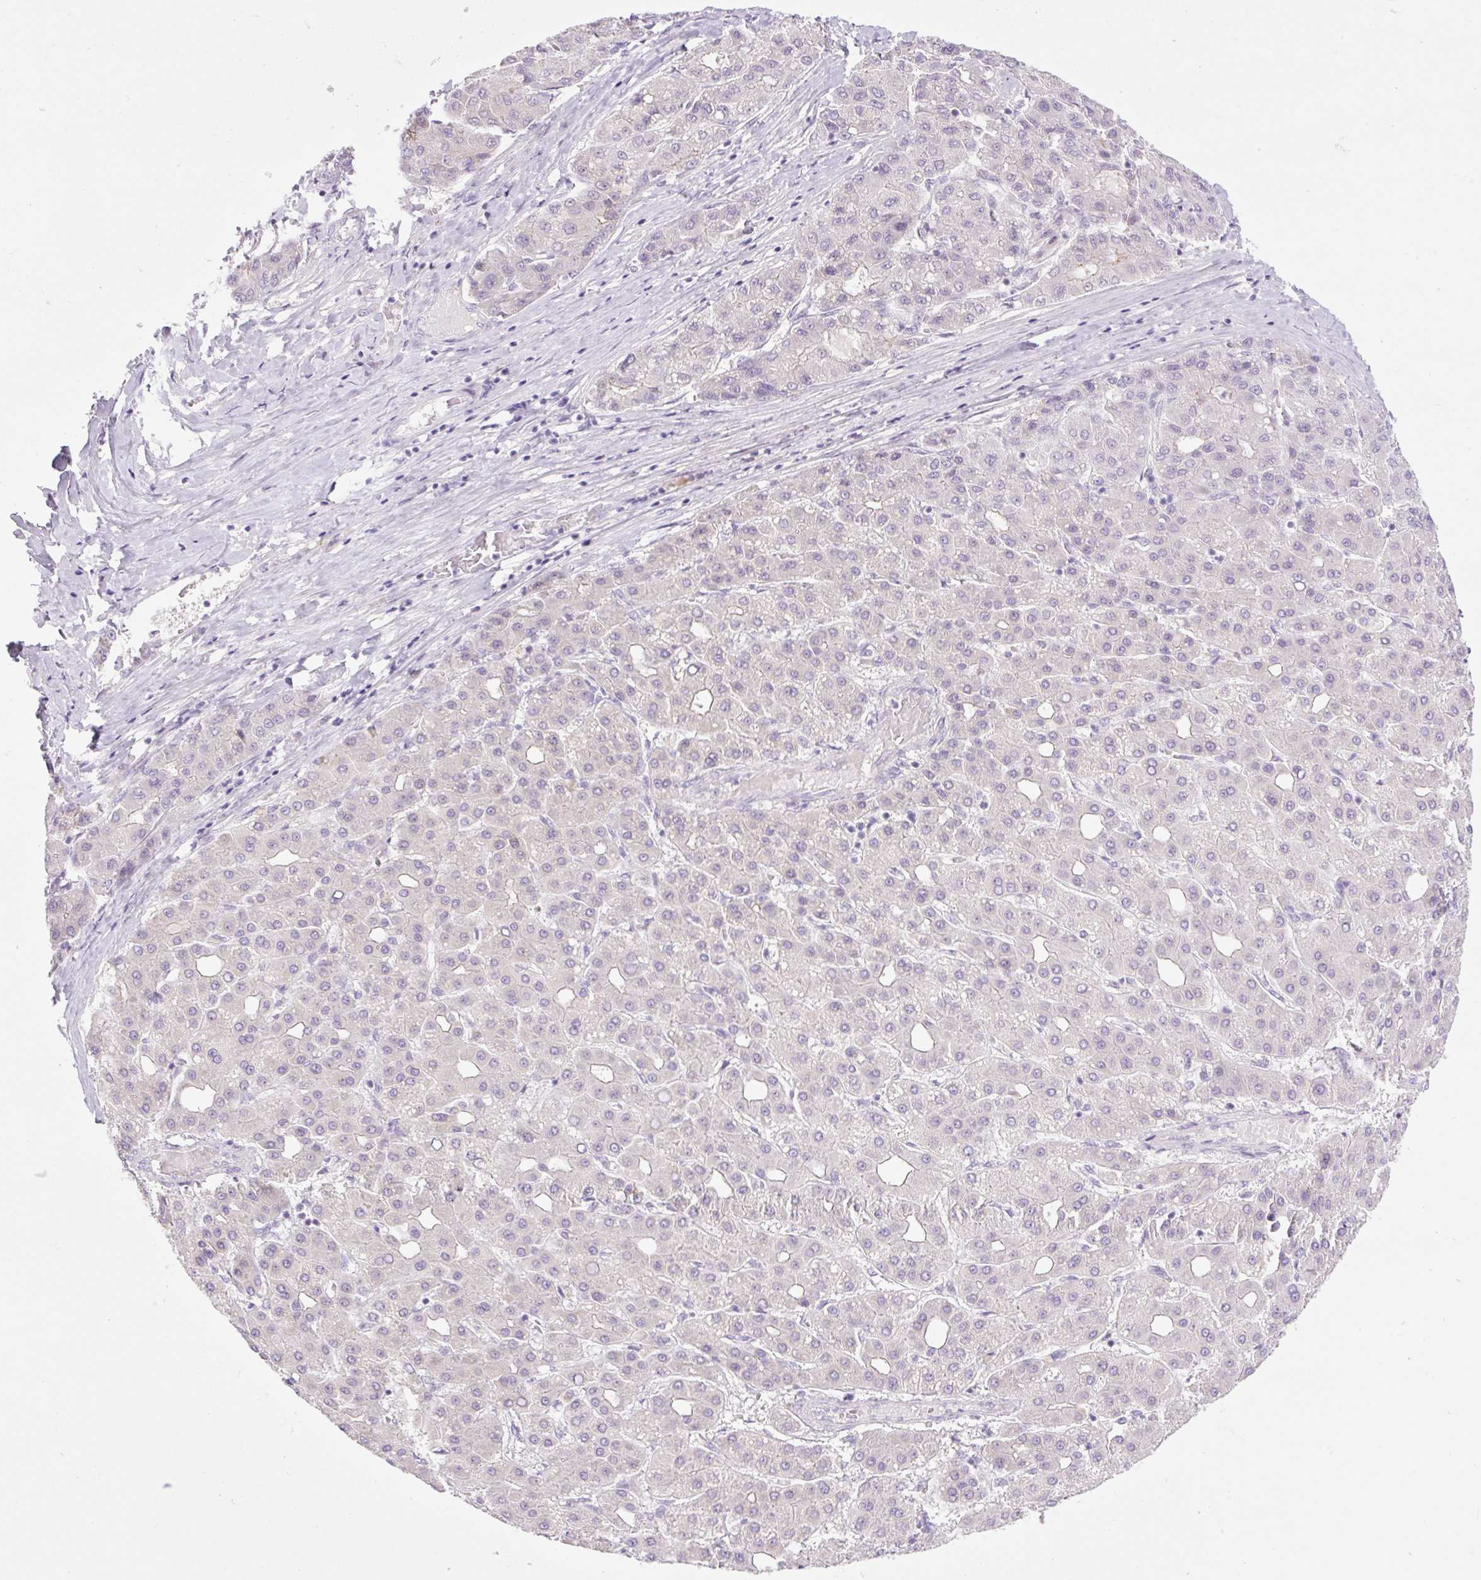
{"staining": {"intensity": "negative", "quantity": "none", "location": "none"}, "tissue": "liver cancer", "cell_type": "Tumor cells", "image_type": "cancer", "snomed": [{"axis": "morphology", "description": "Carcinoma, Hepatocellular, NOS"}, {"axis": "topography", "description": "Liver"}], "caption": "Immunohistochemistry (IHC) histopathology image of neoplastic tissue: hepatocellular carcinoma (liver) stained with DAB reveals no significant protein staining in tumor cells.", "gene": "ICE1", "patient": {"sex": "male", "age": 65}}